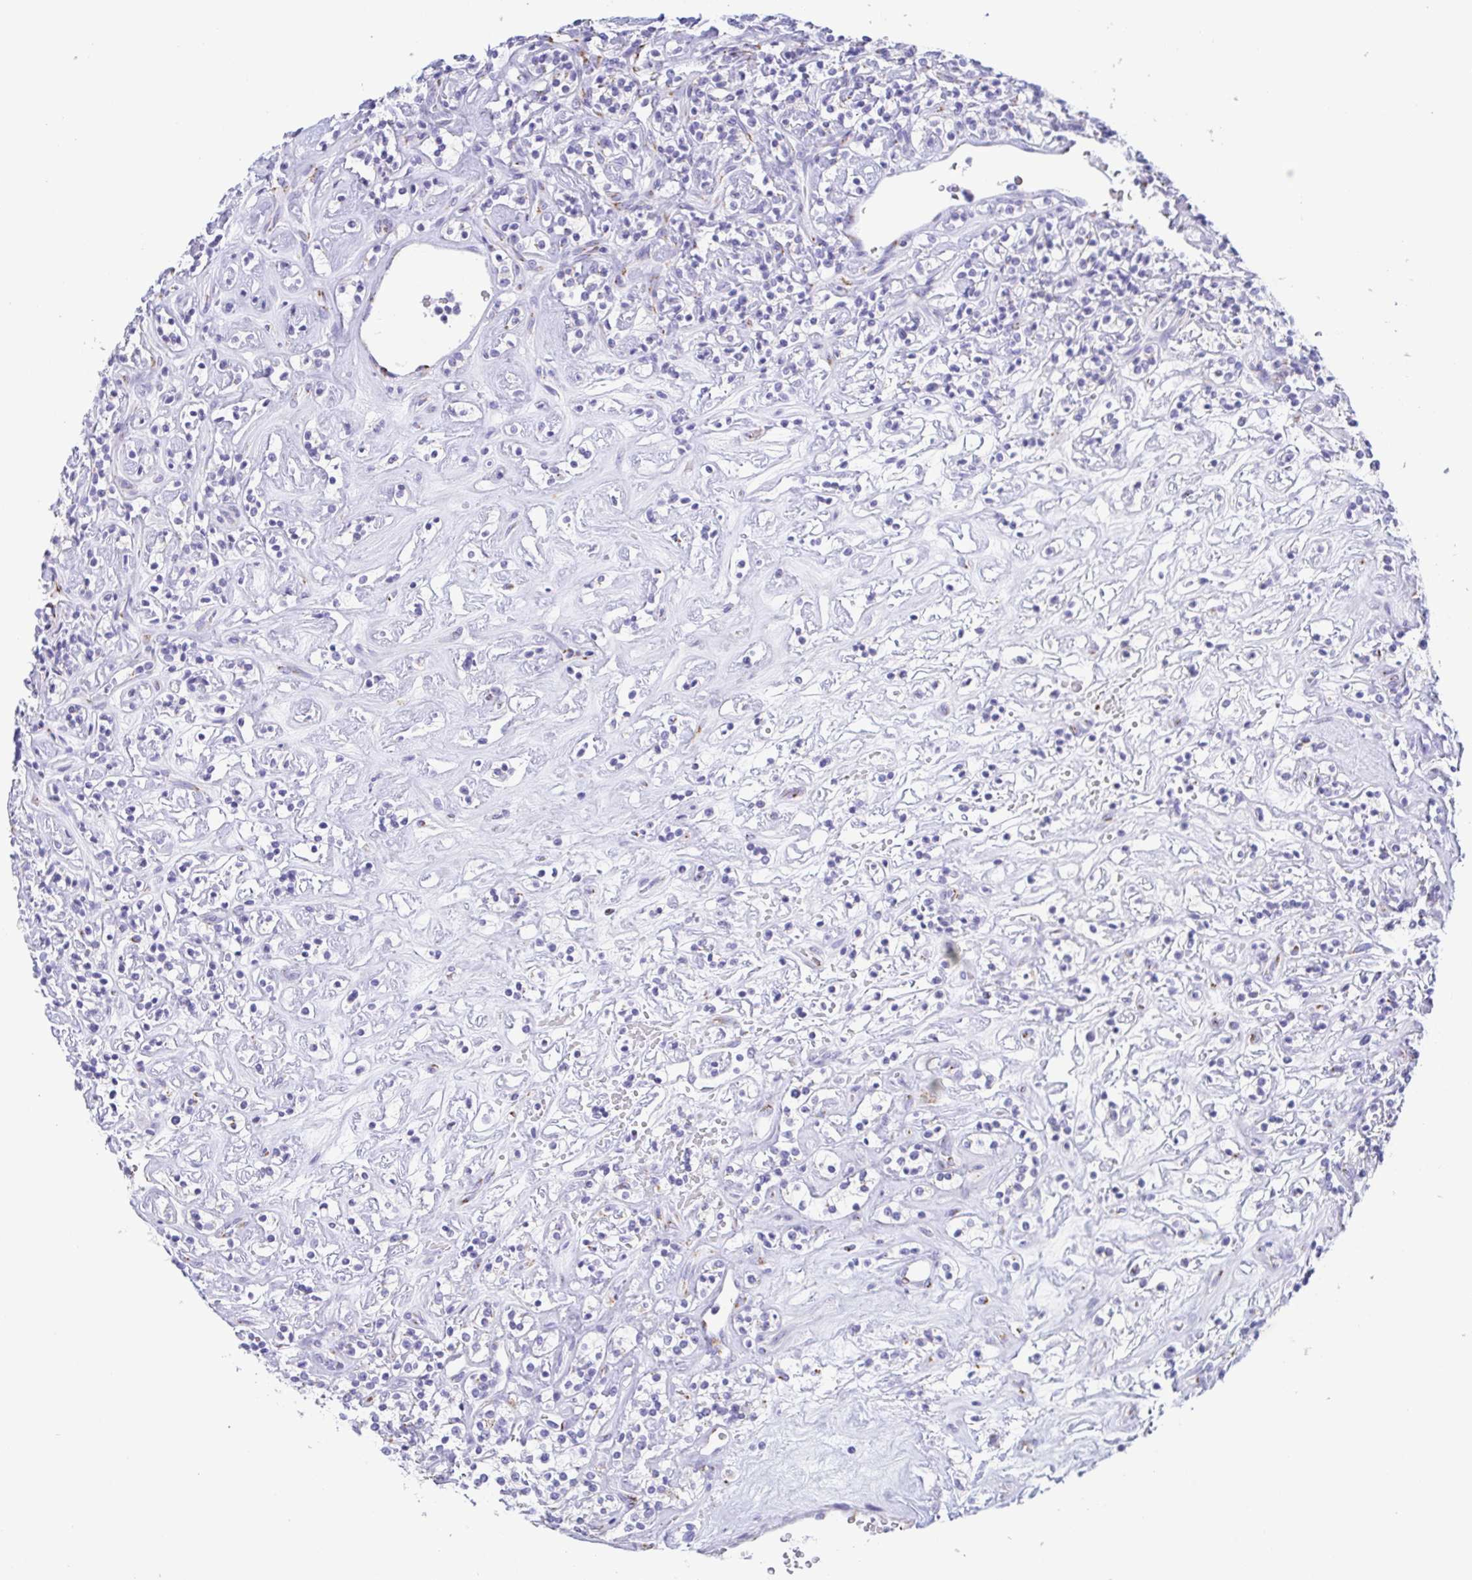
{"staining": {"intensity": "negative", "quantity": "none", "location": "none"}, "tissue": "renal cancer", "cell_type": "Tumor cells", "image_type": "cancer", "snomed": [{"axis": "morphology", "description": "Adenocarcinoma, NOS"}, {"axis": "topography", "description": "Kidney"}], "caption": "This is an IHC micrograph of renal cancer. There is no expression in tumor cells.", "gene": "SULT1B1", "patient": {"sex": "male", "age": 77}}